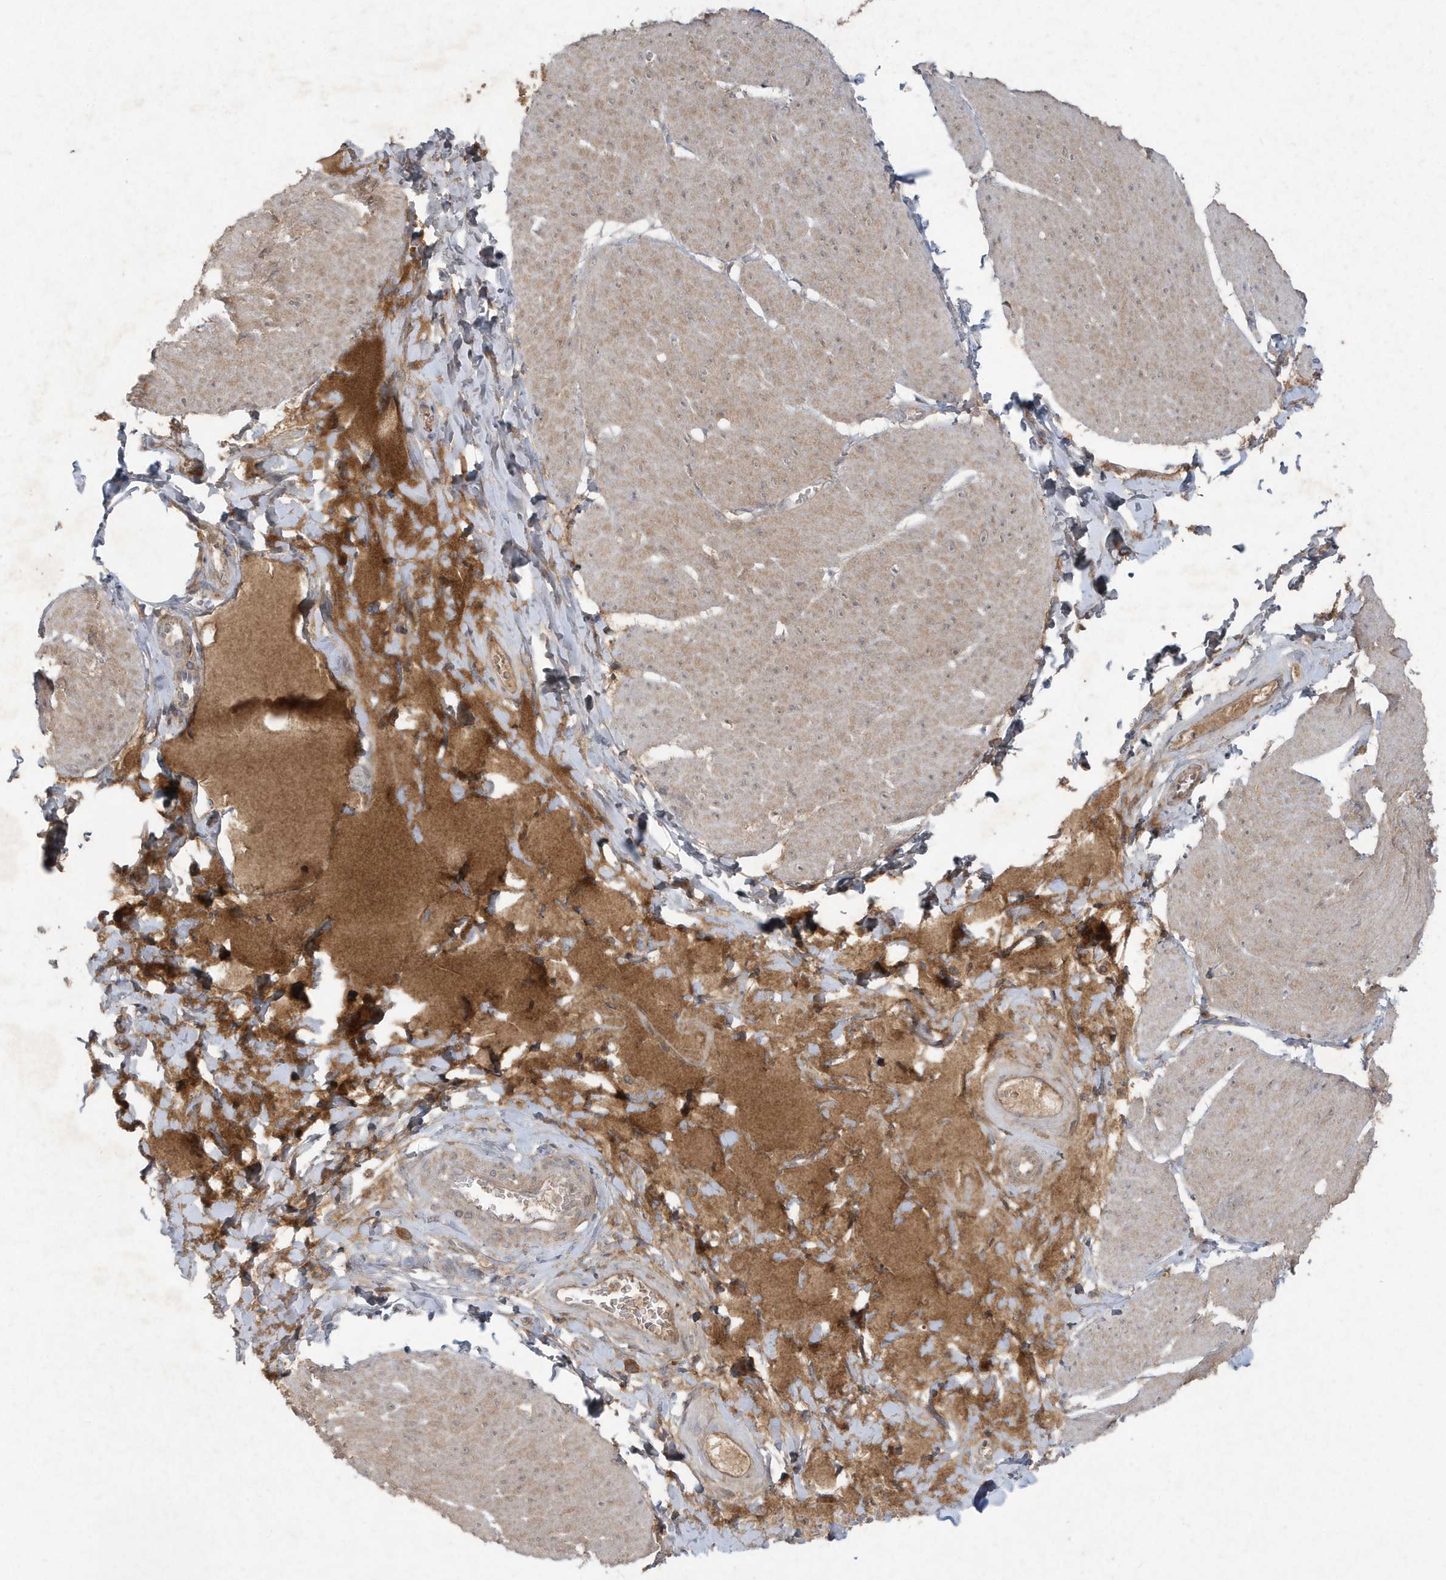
{"staining": {"intensity": "negative", "quantity": "none", "location": "none"}, "tissue": "smooth muscle", "cell_type": "Smooth muscle cells", "image_type": "normal", "snomed": [{"axis": "morphology", "description": "Urothelial carcinoma, High grade"}, {"axis": "topography", "description": "Urinary bladder"}], "caption": "Smooth muscle cells show no significant protein expression in normal smooth muscle. Nuclei are stained in blue.", "gene": "C1RL", "patient": {"sex": "male", "age": 46}}